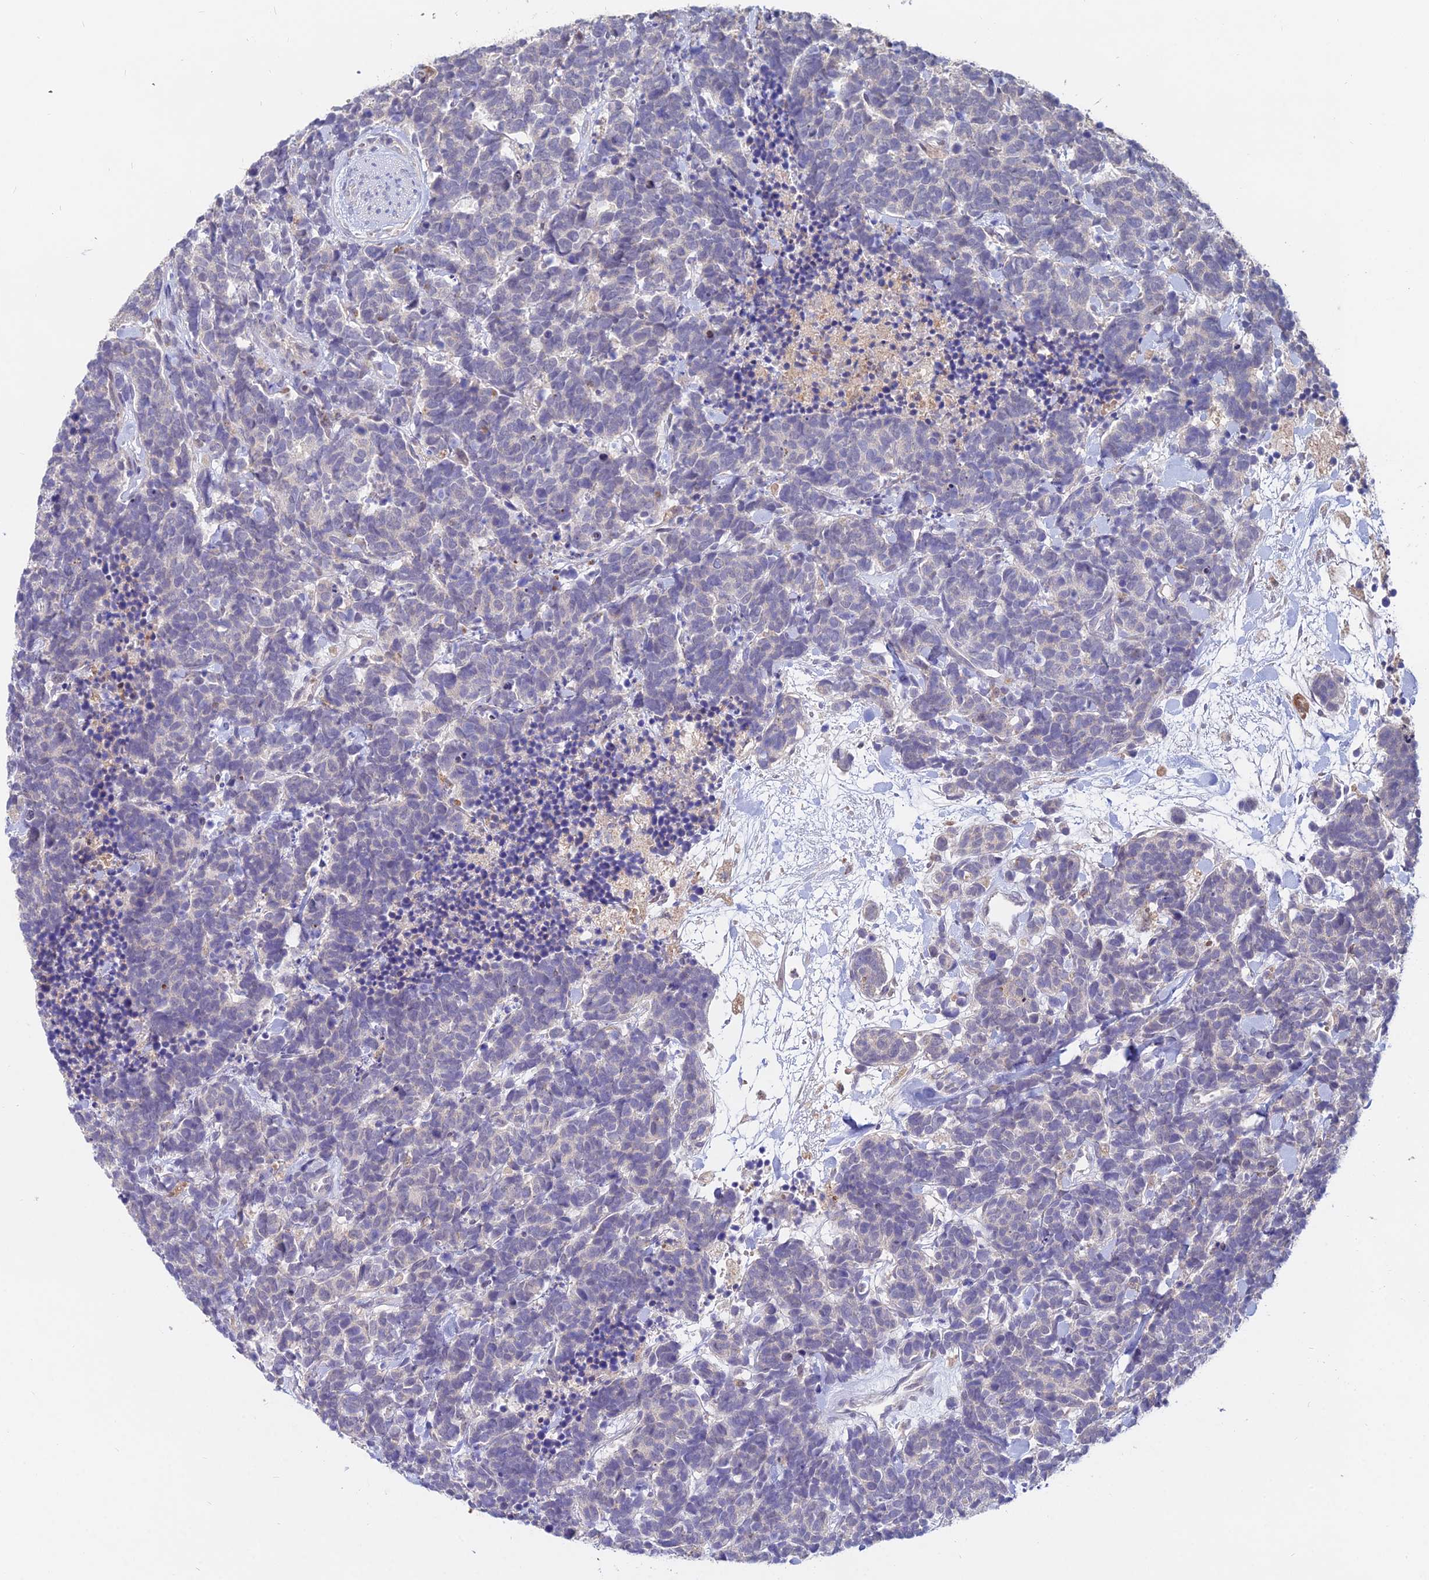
{"staining": {"intensity": "negative", "quantity": "none", "location": "none"}, "tissue": "carcinoid", "cell_type": "Tumor cells", "image_type": "cancer", "snomed": [{"axis": "morphology", "description": "Carcinoma, NOS"}, {"axis": "morphology", "description": "Carcinoid, malignant, NOS"}, {"axis": "topography", "description": "Prostate"}], "caption": "This is an immunohistochemistry micrograph of carcinoma. There is no staining in tumor cells.", "gene": "WDR43", "patient": {"sex": "male", "age": 57}}